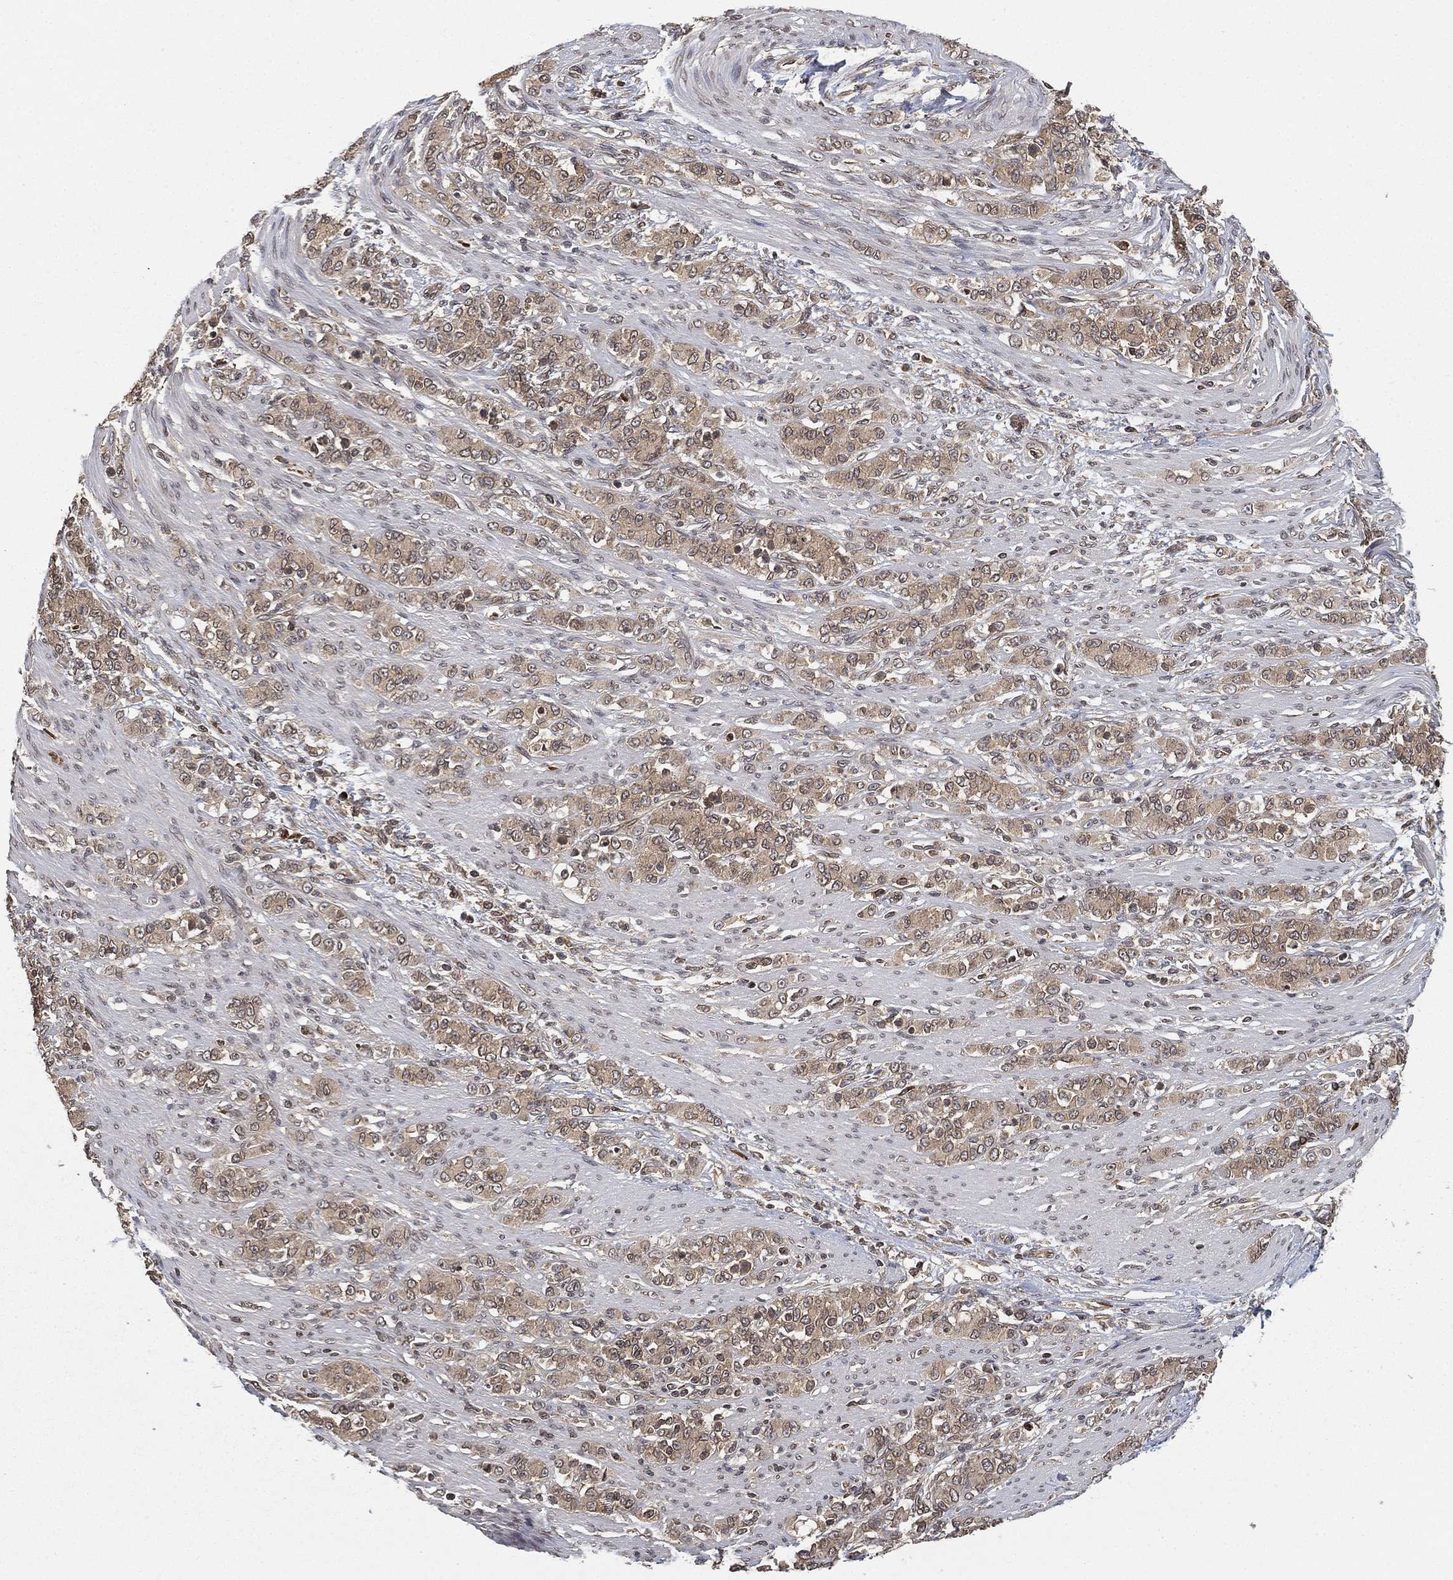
{"staining": {"intensity": "weak", "quantity": ">75%", "location": "cytoplasmic/membranous"}, "tissue": "stomach cancer", "cell_type": "Tumor cells", "image_type": "cancer", "snomed": [{"axis": "morphology", "description": "Normal tissue, NOS"}, {"axis": "morphology", "description": "Adenocarcinoma, NOS"}, {"axis": "topography", "description": "Stomach"}], "caption": "Tumor cells exhibit low levels of weak cytoplasmic/membranous staining in approximately >75% of cells in stomach cancer. Immunohistochemistry (ihc) stains the protein of interest in brown and the nuclei are stained blue.", "gene": "UBA5", "patient": {"sex": "female", "age": 79}}